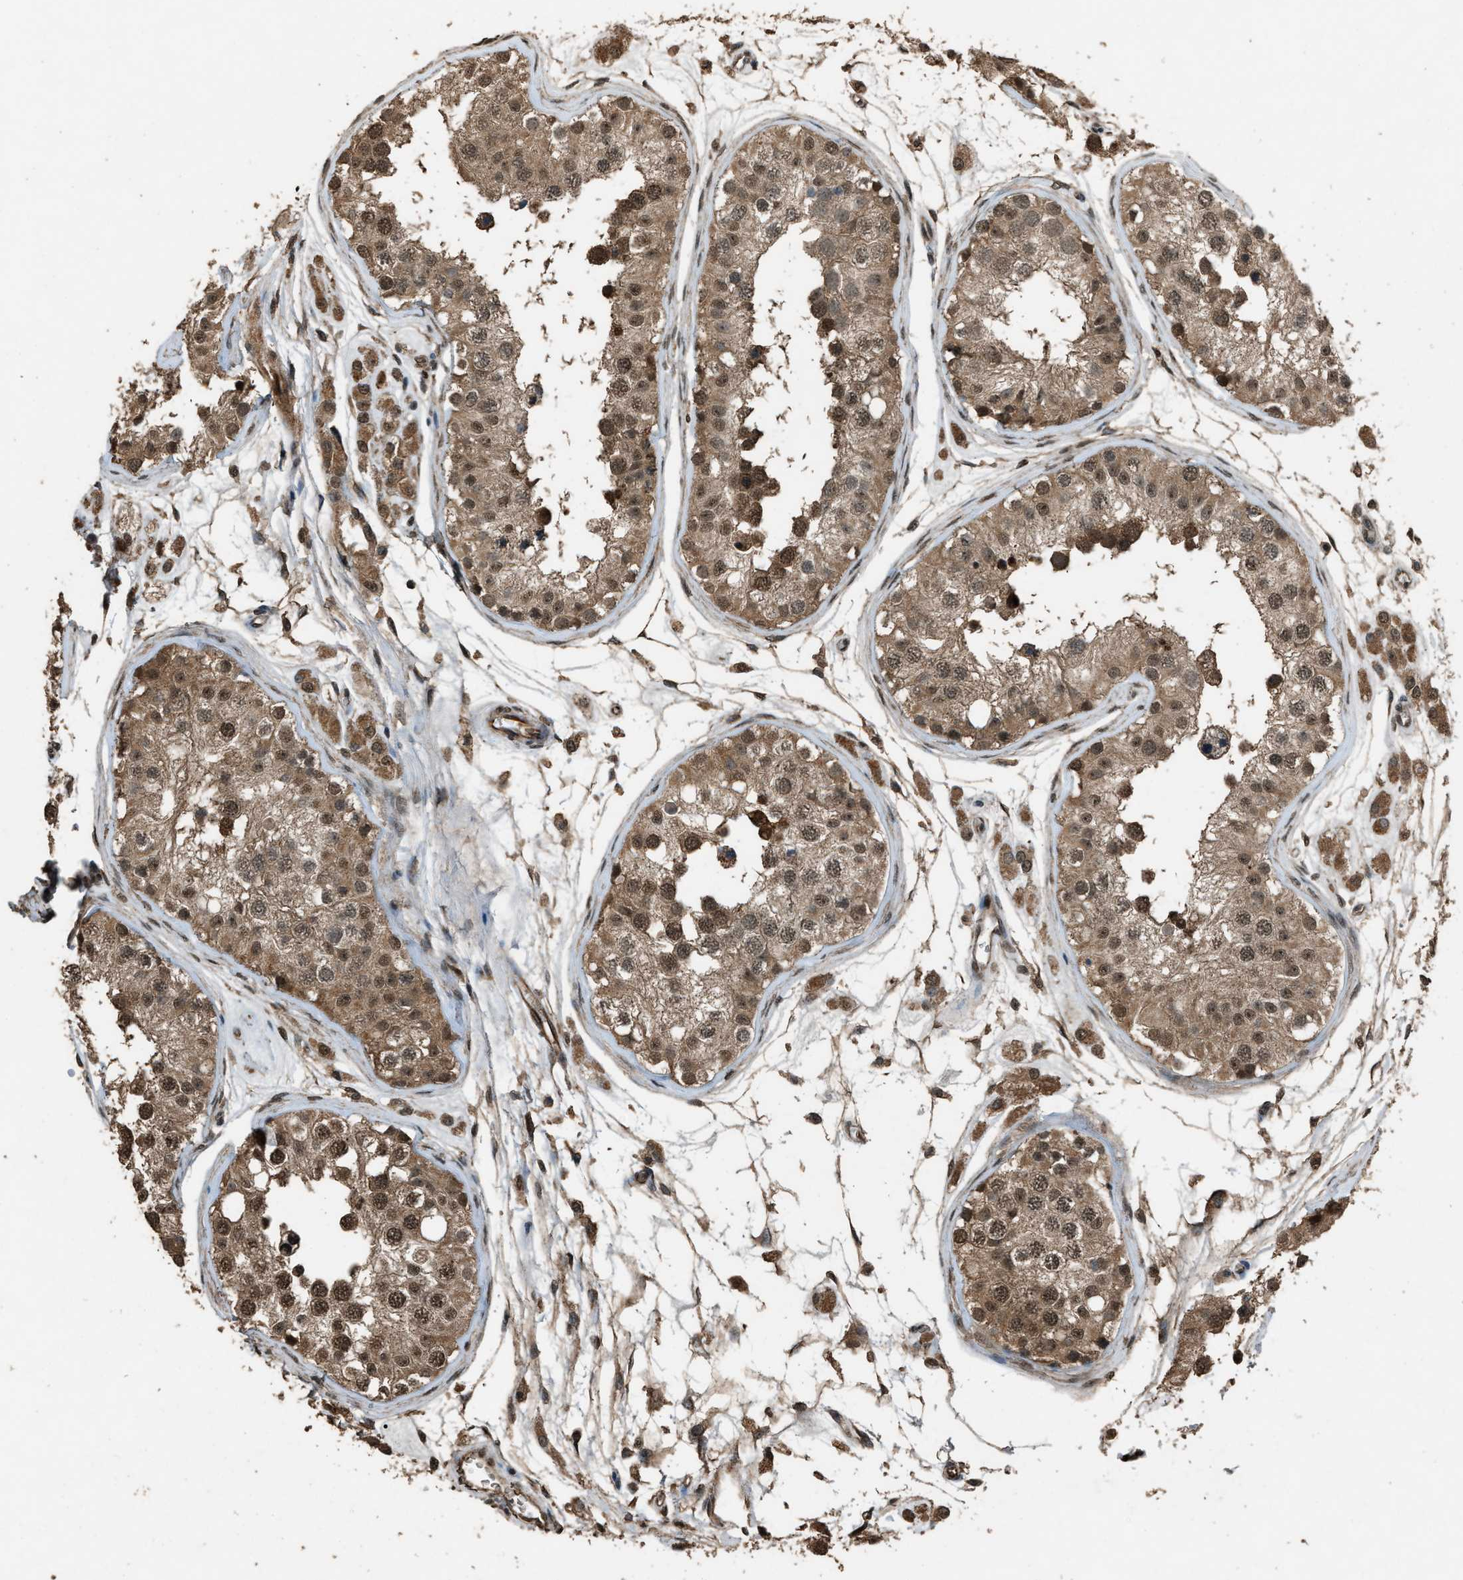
{"staining": {"intensity": "moderate", "quantity": ">75%", "location": "cytoplasmic/membranous,nuclear"}, "tissue": "testis", "cell_type": "Cells in seminiferous ducts", "image_type": "normal", "snomed": [{"axis": "morphology", "description": "Normal tissue, NOS"}, {"axis": "morphology", "description": "Adenocarcinoma, metastatic, NOS"}, {"axis": "topography", "description": "Testis"}], "caption": "High-magnification brightfield microscopy of normal testis stained with DAB (brown) and counterstained with hematoxylin (blue). cells in seminiferous ducts exhibit moderate cytoplasmic/membranous,nuclear staining is seen in about>75% of cells.", "gene": "SERTAD2", "patient": {"sex": "male", "age": 26}}